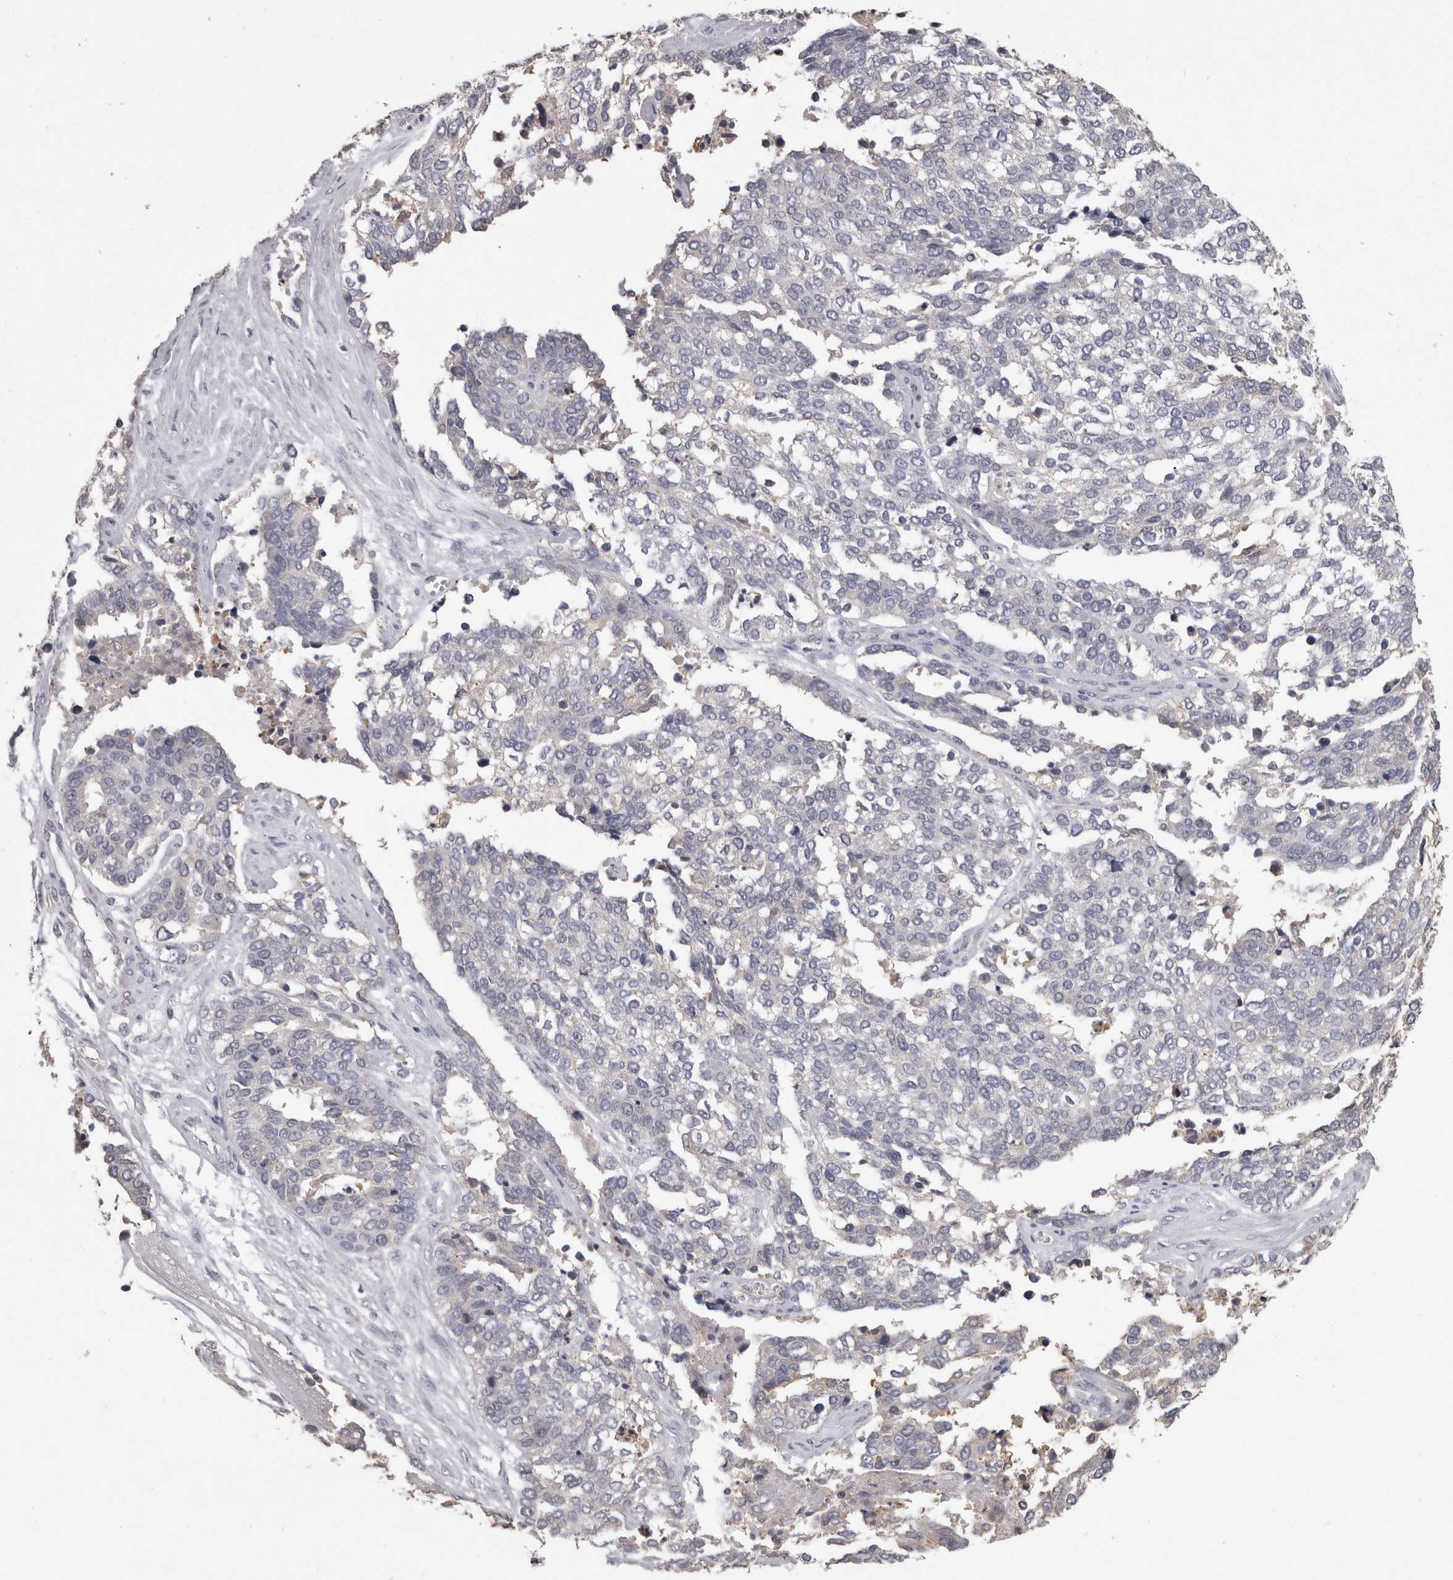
{"staining": {"intensity": "weak", "quantity": "<25%", "location": "cytoplasmic/membranous"}, "tissue": "ovarian cancer", "cell_type": "Tumor cells", "image_type": "cancer", "snomed": [{"axis": "morphology", "description": "Cystadenocarcinoma, serous, NOS"}, {"axis": "topography", "description": "Ovary"}], "caption": "High magnification brightfield microscopy of ovarian cancer (serous cystadenocarcinoma) stained with DAB (3,3'-diaminobenzidine) (brown) and counterstained with hematoxylin (blue): tumor cells show no significant expression. The staining is performed using DAB brown chromogen with nuclei counter-stained in using hematoxylin.", "gene": "PON3", "patient": {"sex": "female", "age": 44}}